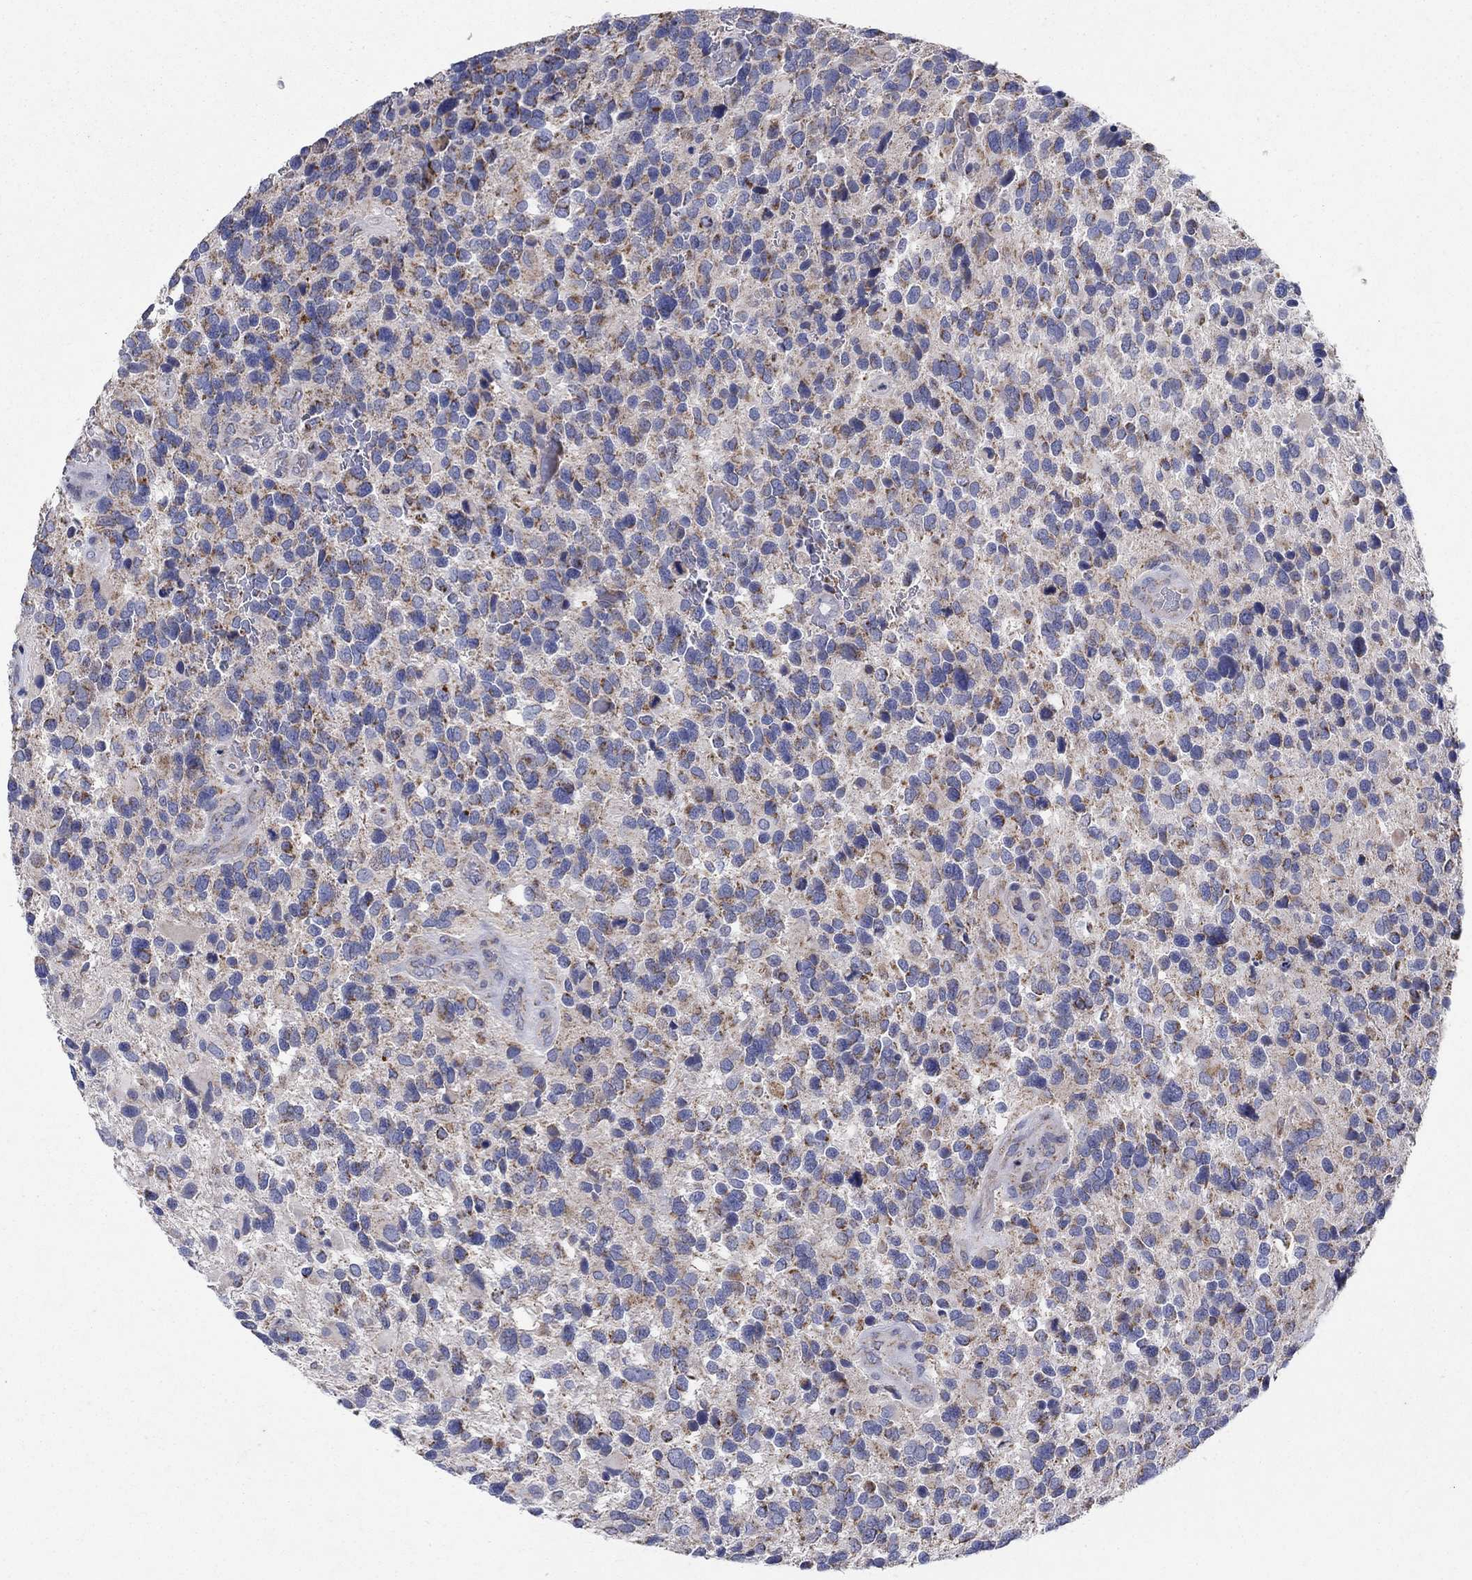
{"staining": {"intensity": "strong", "quantity": "<25%", "location": "cytoplasmic/membranous"}, "tissue": "glioma", "cell_type": "Tumor cells", "image_type": "cancer", "snomed": [{"axis": "morphology", "description": "Glioma, malignant, Low grade"}, {"axis": "topography", "description": "Brain"}], "caption": "Low-grade glioma (malignant) tissue exhibits strong cytoplasmic/membranous expression in about <25% of tumor cells, visualized by immunohistochemistry. (DAB (3,3'-diaminobenzidine) IHC, brown staining for protein, blue staining for nuclei).", "gene": "C9orf85", "patient": {"sex": "female", "age": 32}}